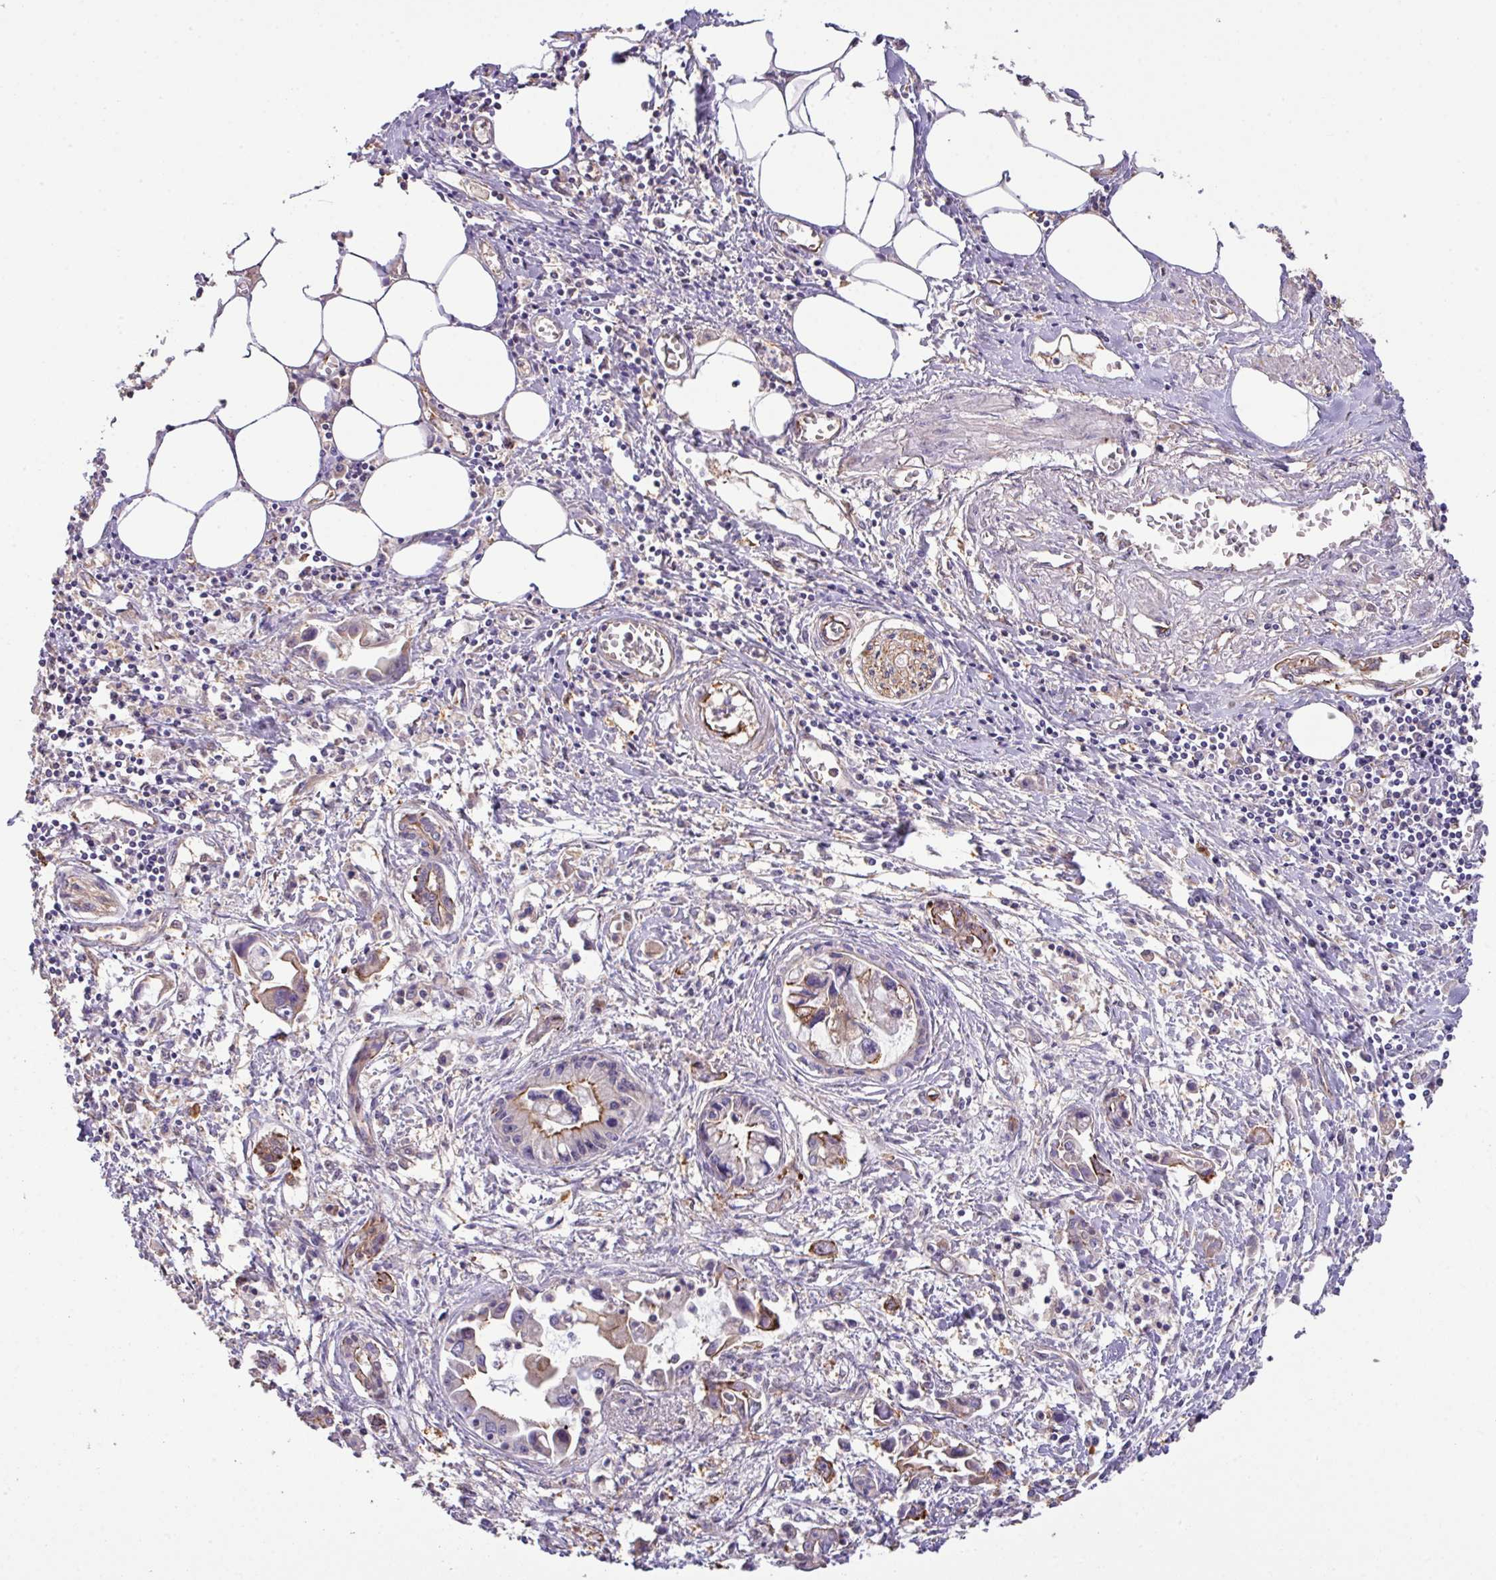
{"staining": {"intensity": "strong", "quantity": "25%-75%", "location": "cytoplasmic/membranous"}, "tissue": "pancreatic cancer", "cell_type": "Tumor cells", "image_type": "cancer", "snomed": [{"axis": "morphology", "description": "Adenocarcinoma, NOS"}, {"axis": "topography", "description": "Pancreas"}], "caption": "IHC (DAB (3,3'-diaminobenzidine)) staining of pancreatic adenocarcinoma demonstrates strong cytoplasmic/membranous protein positivity in about 25%-75% of tumor cells.", "gene": "LRRC53", "patient": {"sex": "male", "age": 84}}